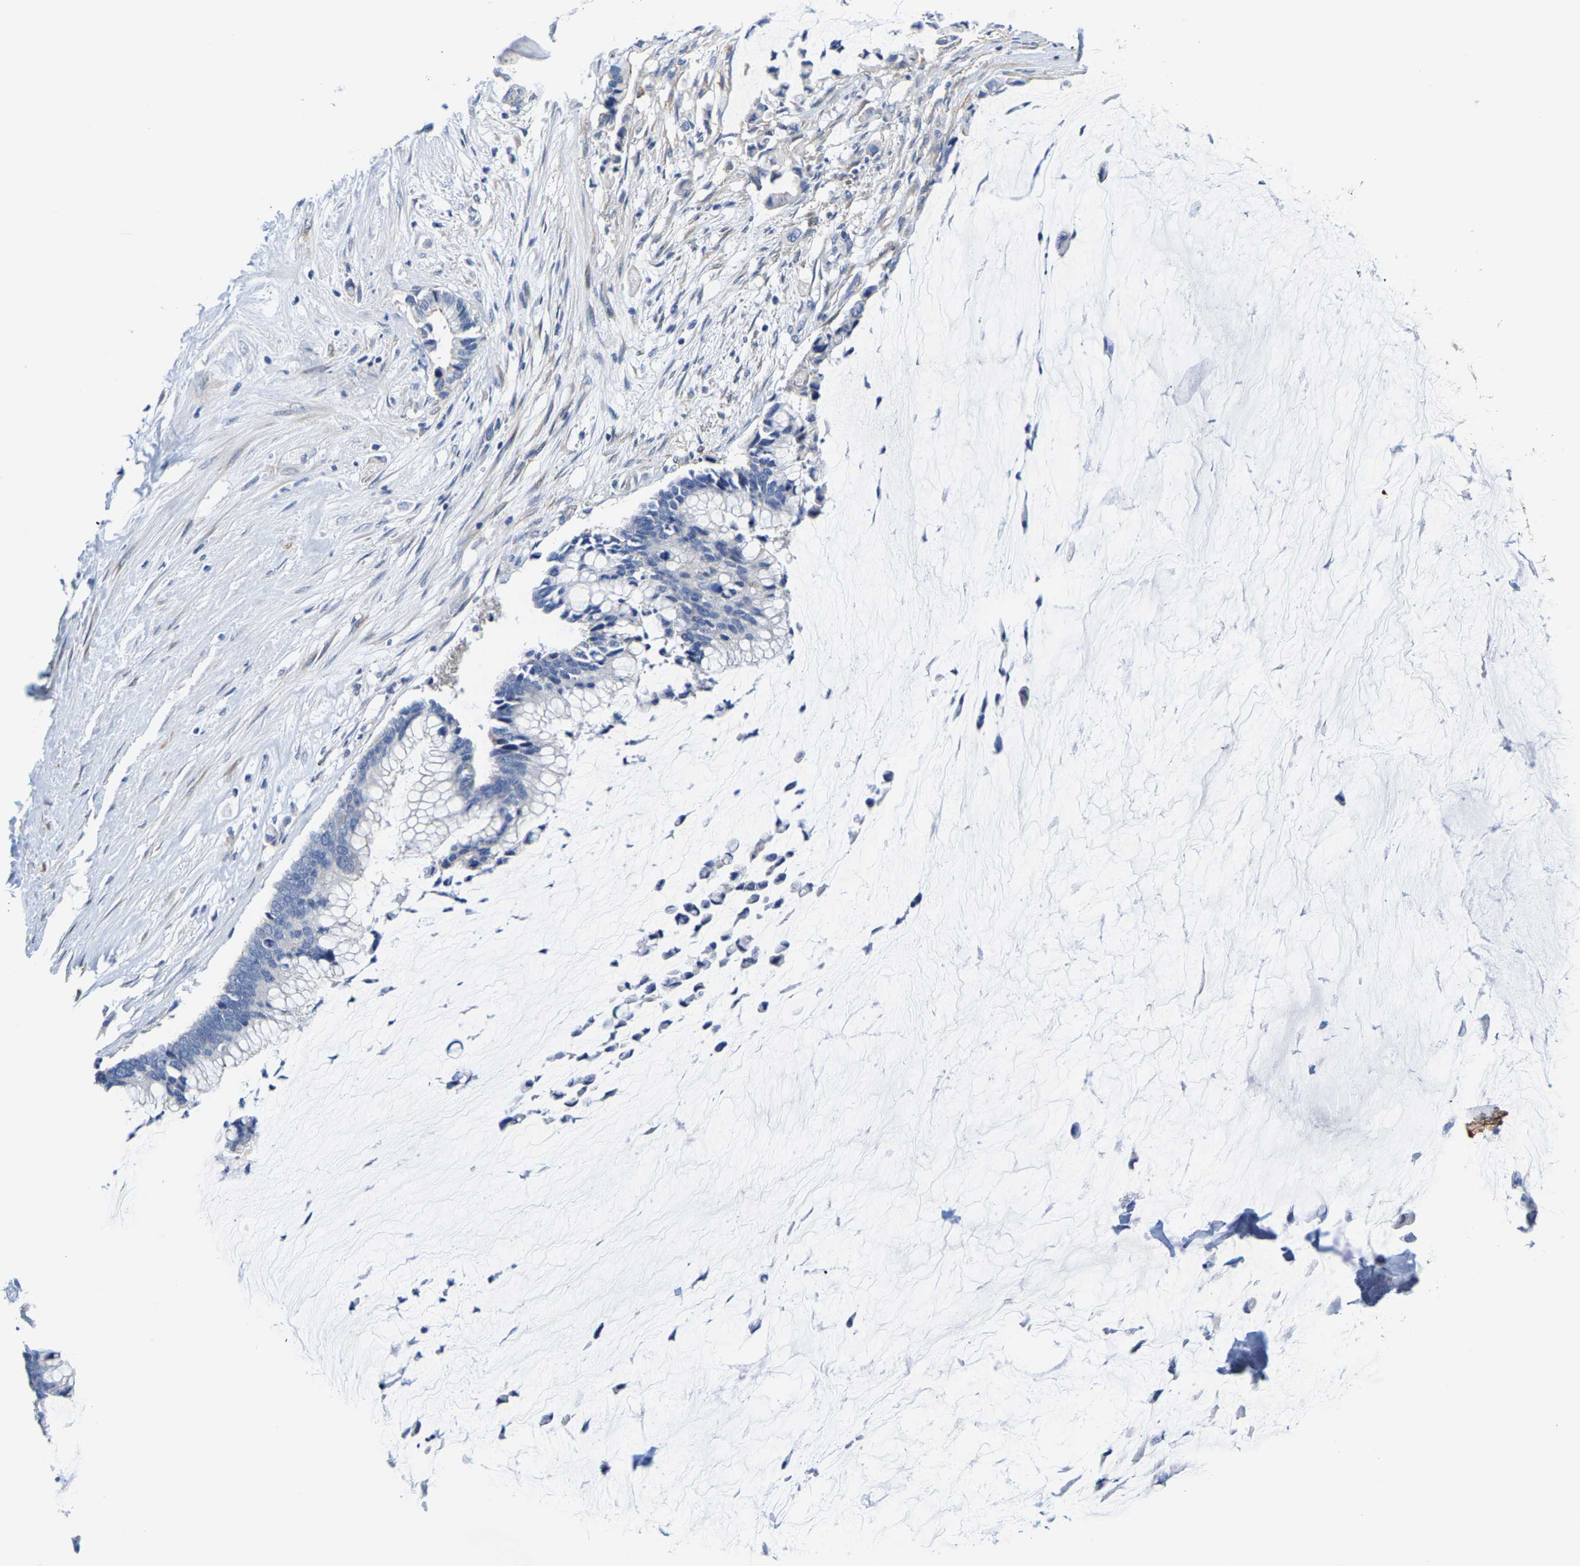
{"staining": {"intensity": "negative", "quantity": "none", "location": "none"}, "tissue": "pancreatic cancer", "cell_type": "Tumor cells", "image_type": "cancer", "snomed": [{"axis": "morphology", "description": "Adenocarcinoma, NOS"}, {"axis": "topography", "description": "Pancreas"}], "caption": "IHC of adenocarcinoma (pancreatic) exhibits no expression in tumor cells. Brightfield microscopy of immunohistochemistry stained with DAB (brown) and hematoxylin (blue), captured at high magnification.", "gene": "DSCAM", "patient": {"sex": "male", "age": 41}}